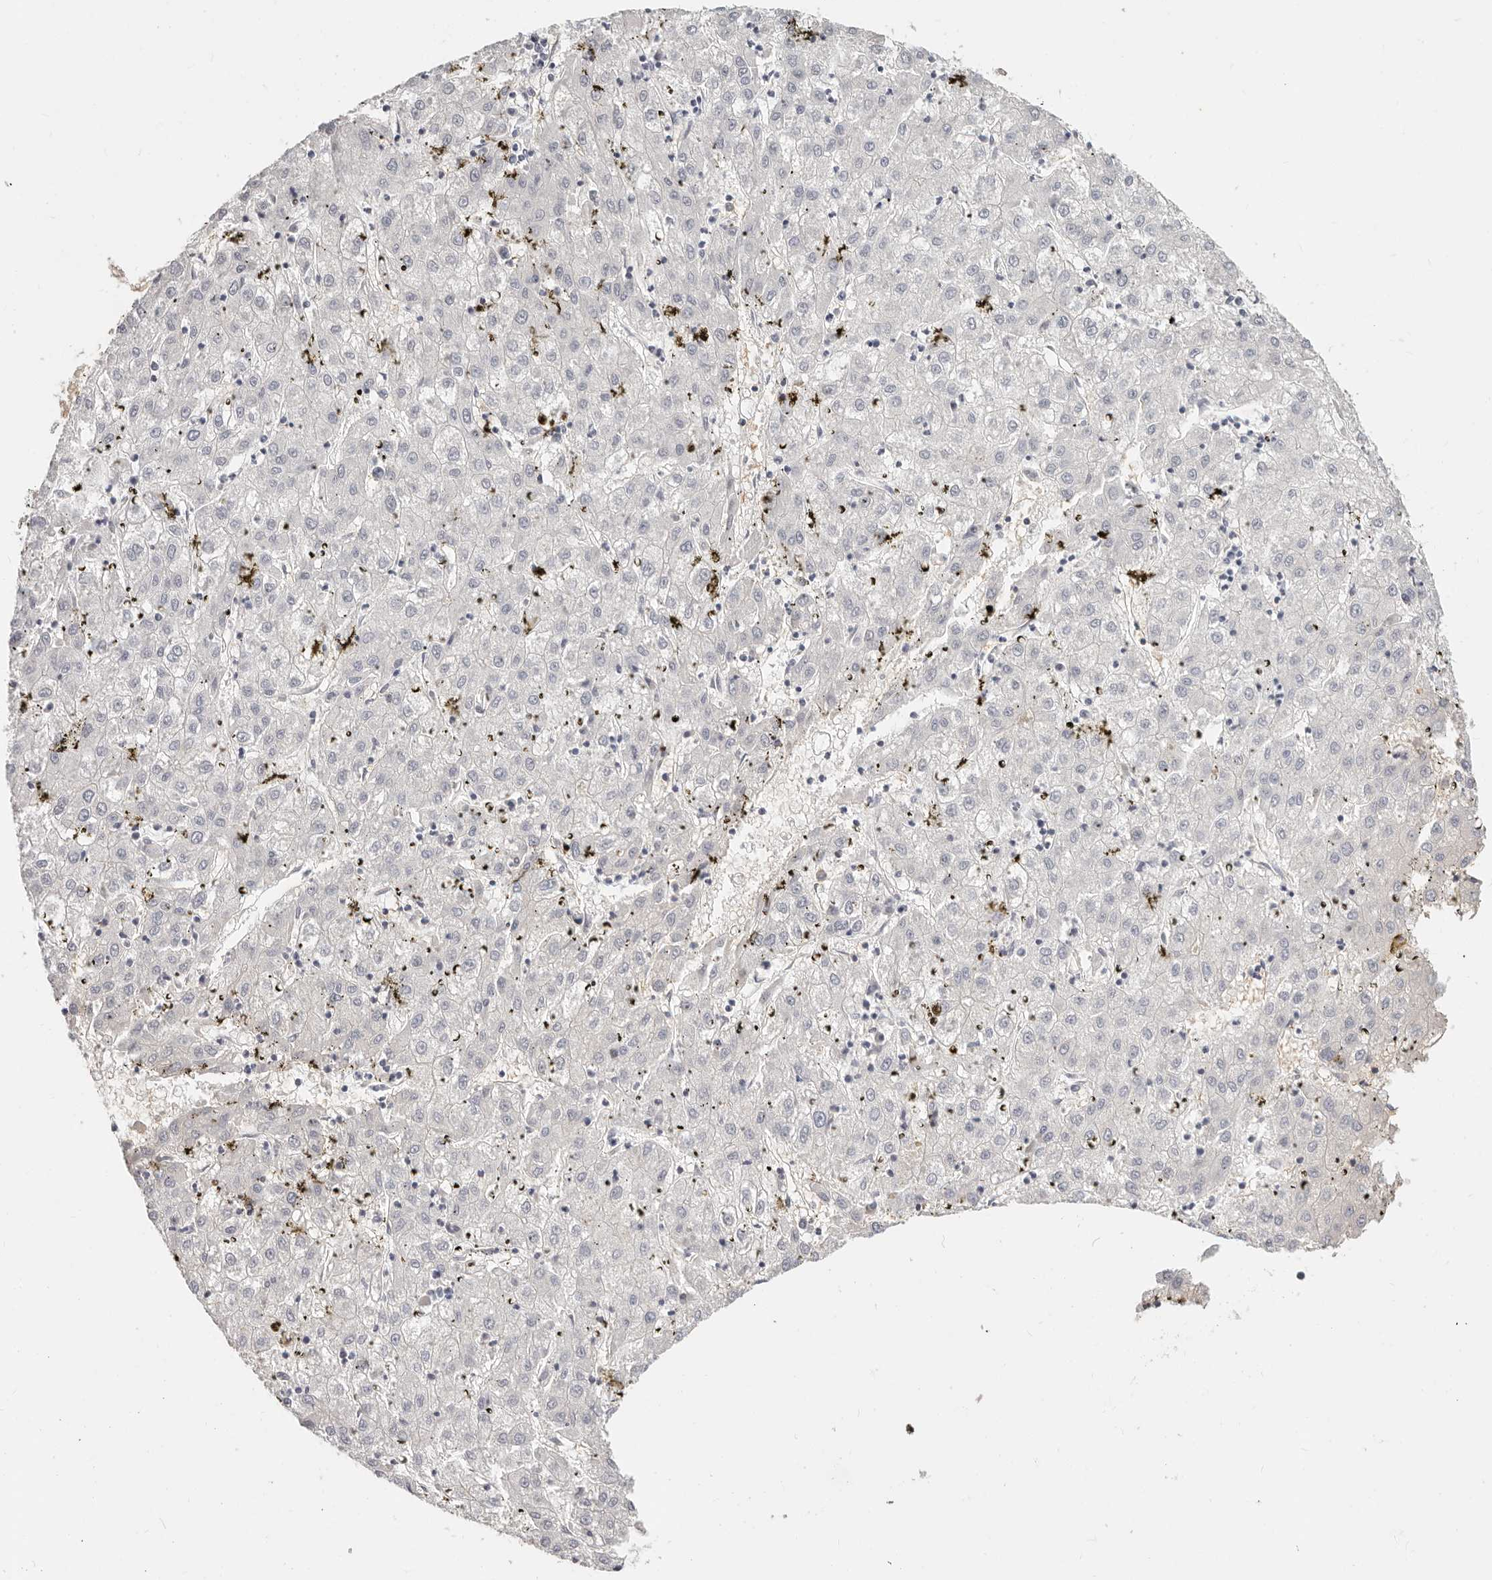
{"staining": {"intensity": "negative", "quantity": "none", "location": "none"}, "tissue": "liver cancer", "cell_type": "Tumor cells", "image_type": "cancer", "snomed": [{"axis": "morphology", "description": "Carcinoma, Hepatocellular, NOS"}, {"axis": "topography", "description": "Liver"}], "caption": "Immunohistochemistry of human hepatocellular carcinoma (liver) displays no expression in tumor cells.", "gene": "TMEM63B", "patient": {"sex": "male", "age": 72}}